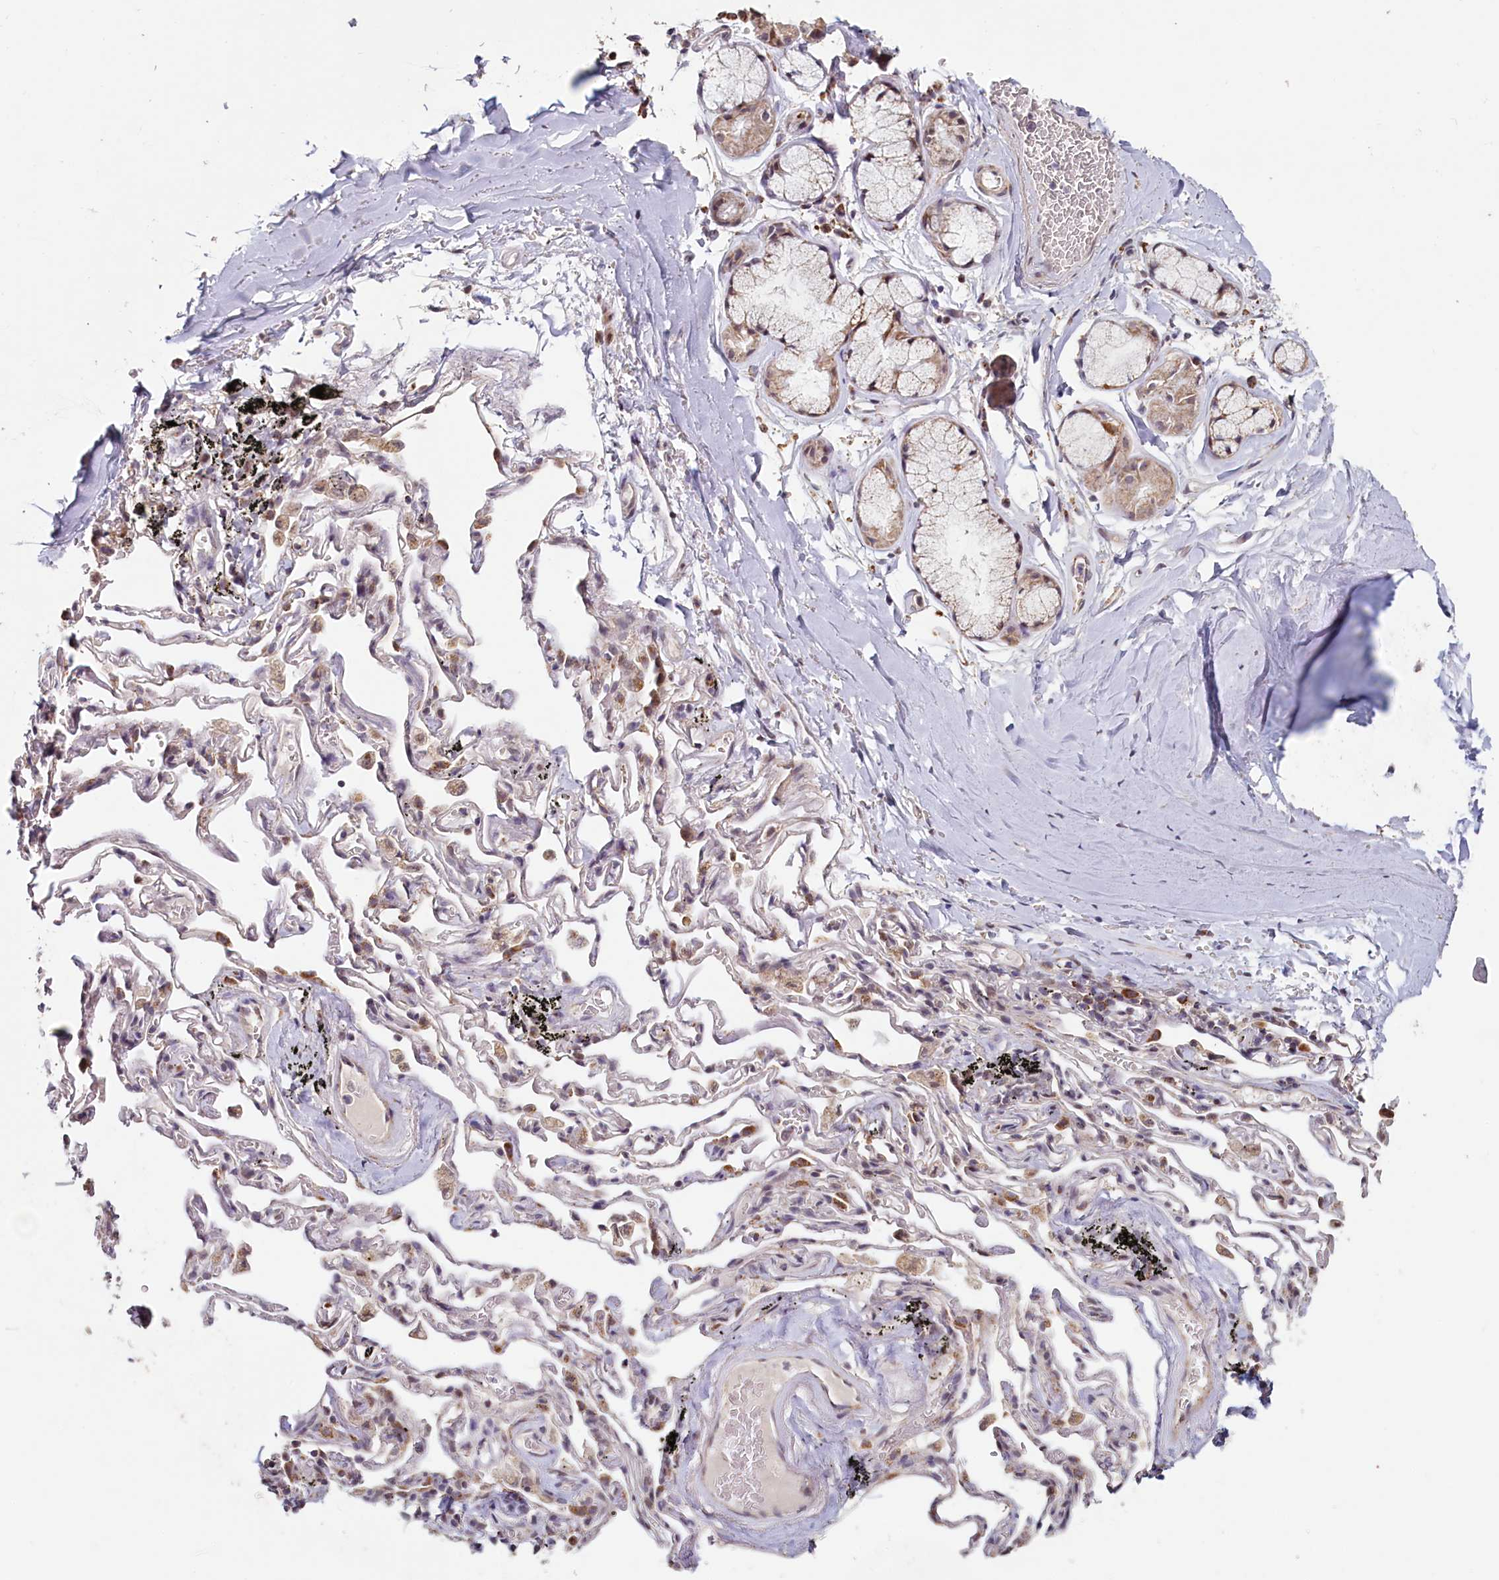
{"staining": {"intensity": "moderate", "quantity": "25%-75%", "location": "cytoplasmic/membranous"}, "tissue": "adipose tissue", "cell_type": "Adipocytes", "image_type": "normal", "snomed": [{"axis": "morphology", "description": "Normal tissue, NOS"}, {"axis": "topography", "description": "Lymph node"}, {"axis": "topography", "description": "Bronchus"}], "caption": "Protein expression by immunohistochemistry displays moderate cytoplasmic/membranous expression in about 25%-75% of adipocytes in benign adipose tissue.", "gene": "PDE6D", "patient": {"sex": "male", "age": 63}}